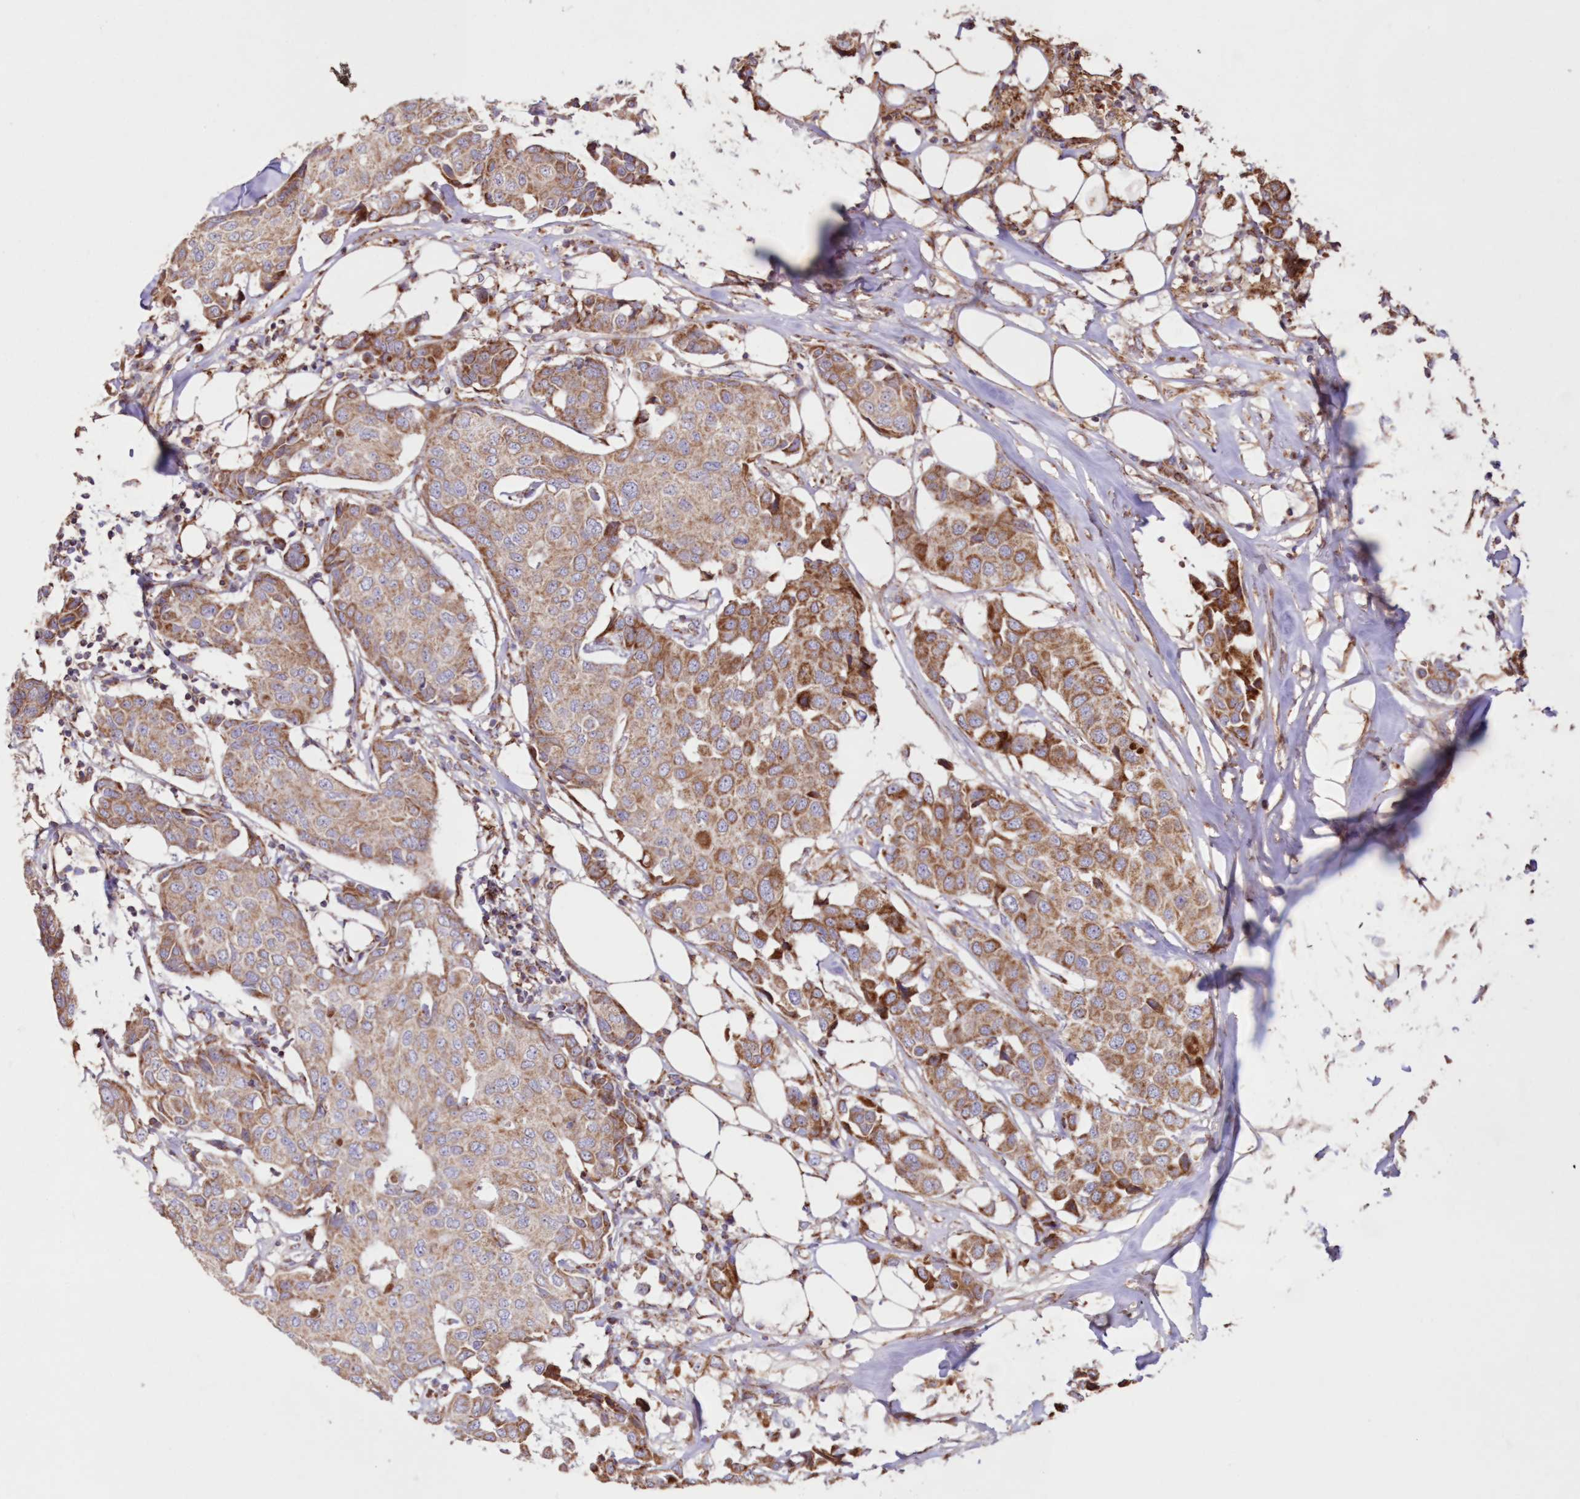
{"staining": {"intensity": "moderate", "quantity": ">75%", "location": "cytoplasmic/membranous"}, "tissue": "breast cancer", "cell_type": "Tumor cells", "image_type": "cancer", "snomed": [{"axis": "morphology", "description": "Duct carcinoma"}, {"axis": "topography", "description": "Breast"}], "caption": "Protein staining of breast infiltrating ductal carcinoma tissue demonstrates moderate cytoplasmic/membranous positivity in approximately >75% of tumor cells.", "gene": "HADHB", "patient": {"sex": "female", "age": 80}}